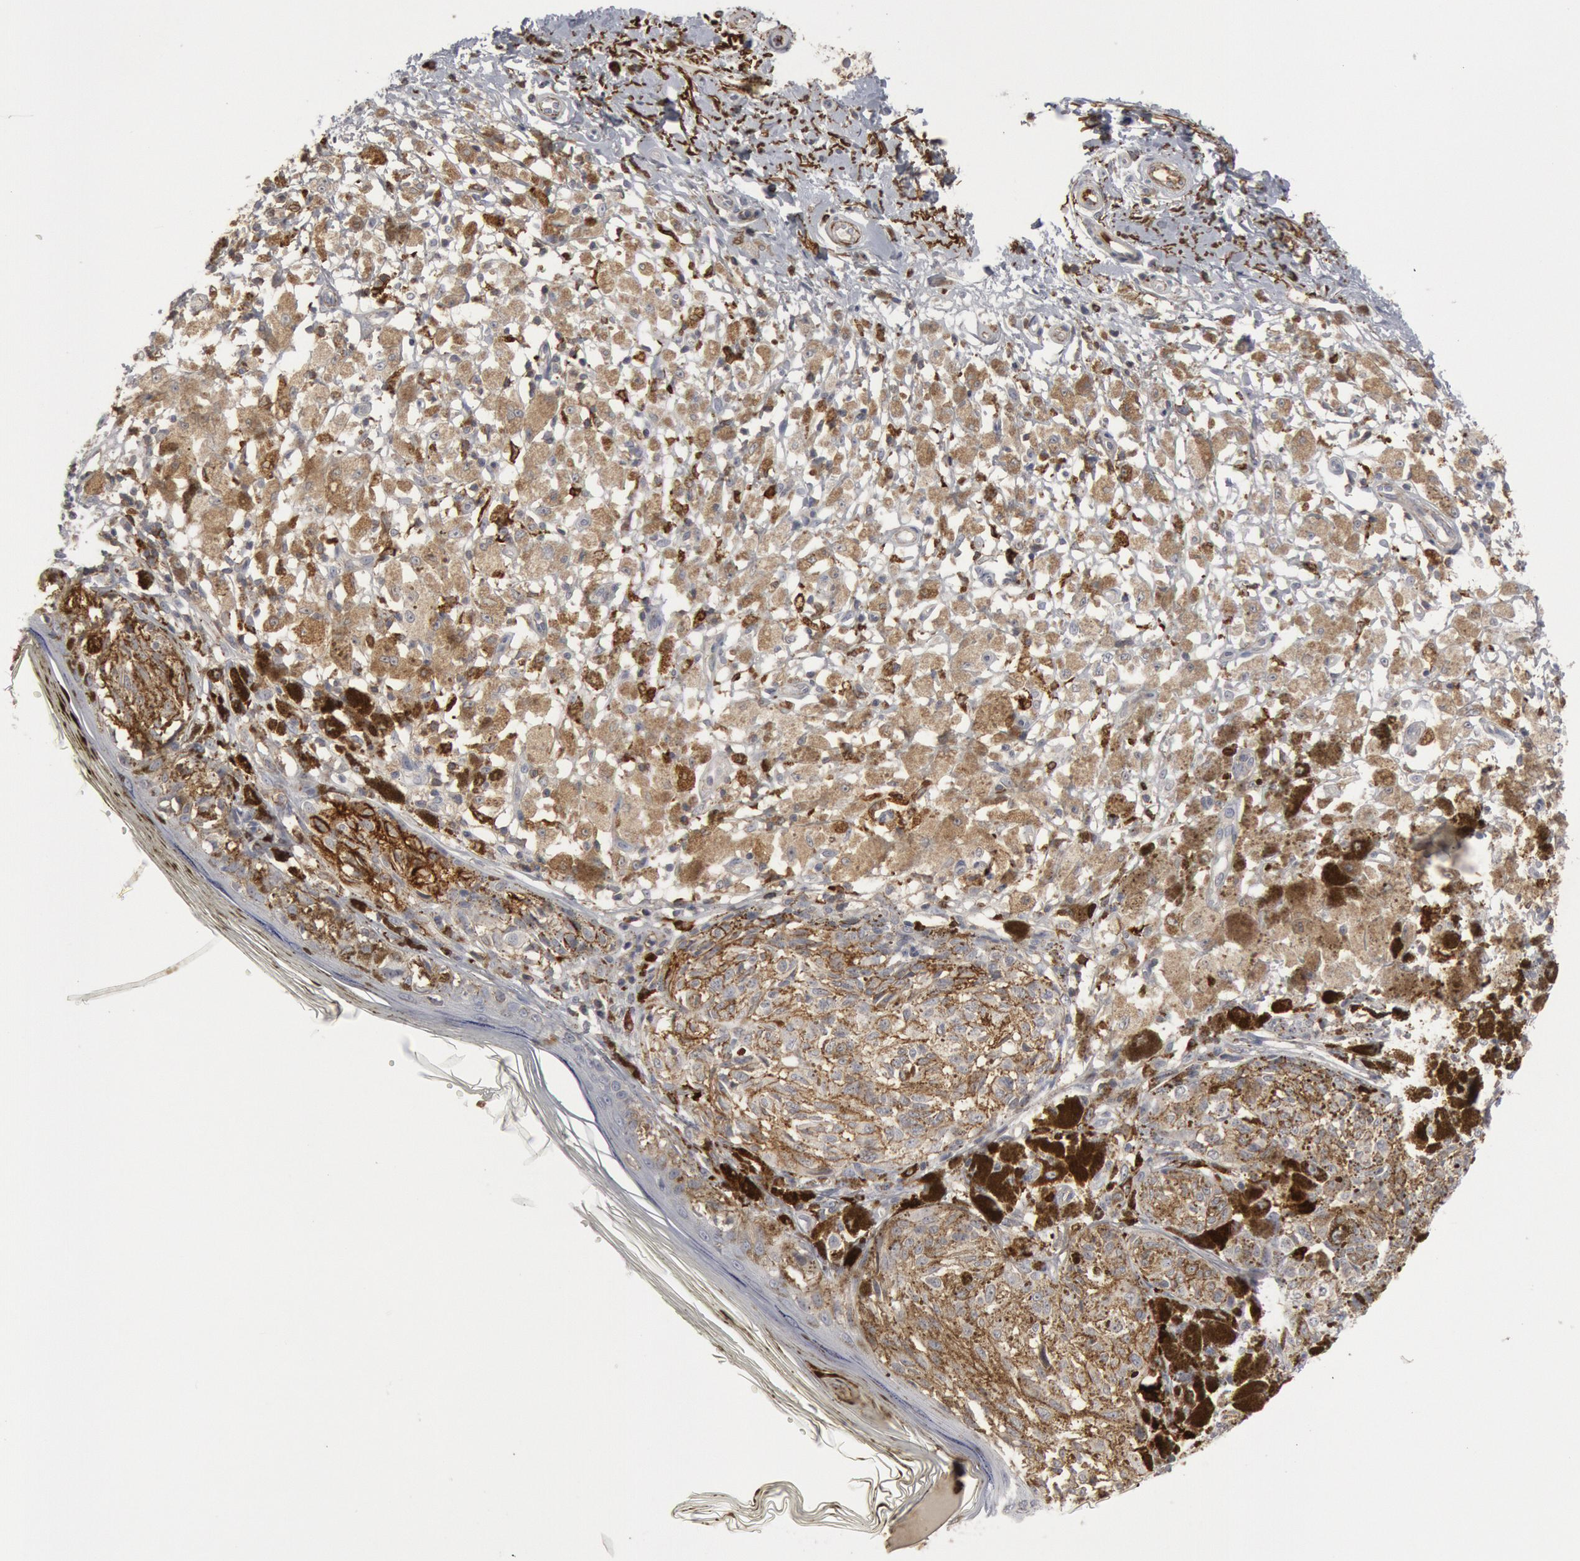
{"staining": {"intensity": "negative", "quantity": "none", "location": "none"}, "tissue": "melanoma", "cell_type": "Tumor cells", "image_type": "cancer", "snomed": [{"axis": "morphology", "description": "Malignant melanoma, NOS"}, {"axis": "topography", "description": "Skin"}], "caption": "High power microscopy image of an IHC photomicrograph of melanoma, revealing no significant positivity in tumor cells.", "gene": "C1QC", "patient": {"sex": "male", "age": 88}}